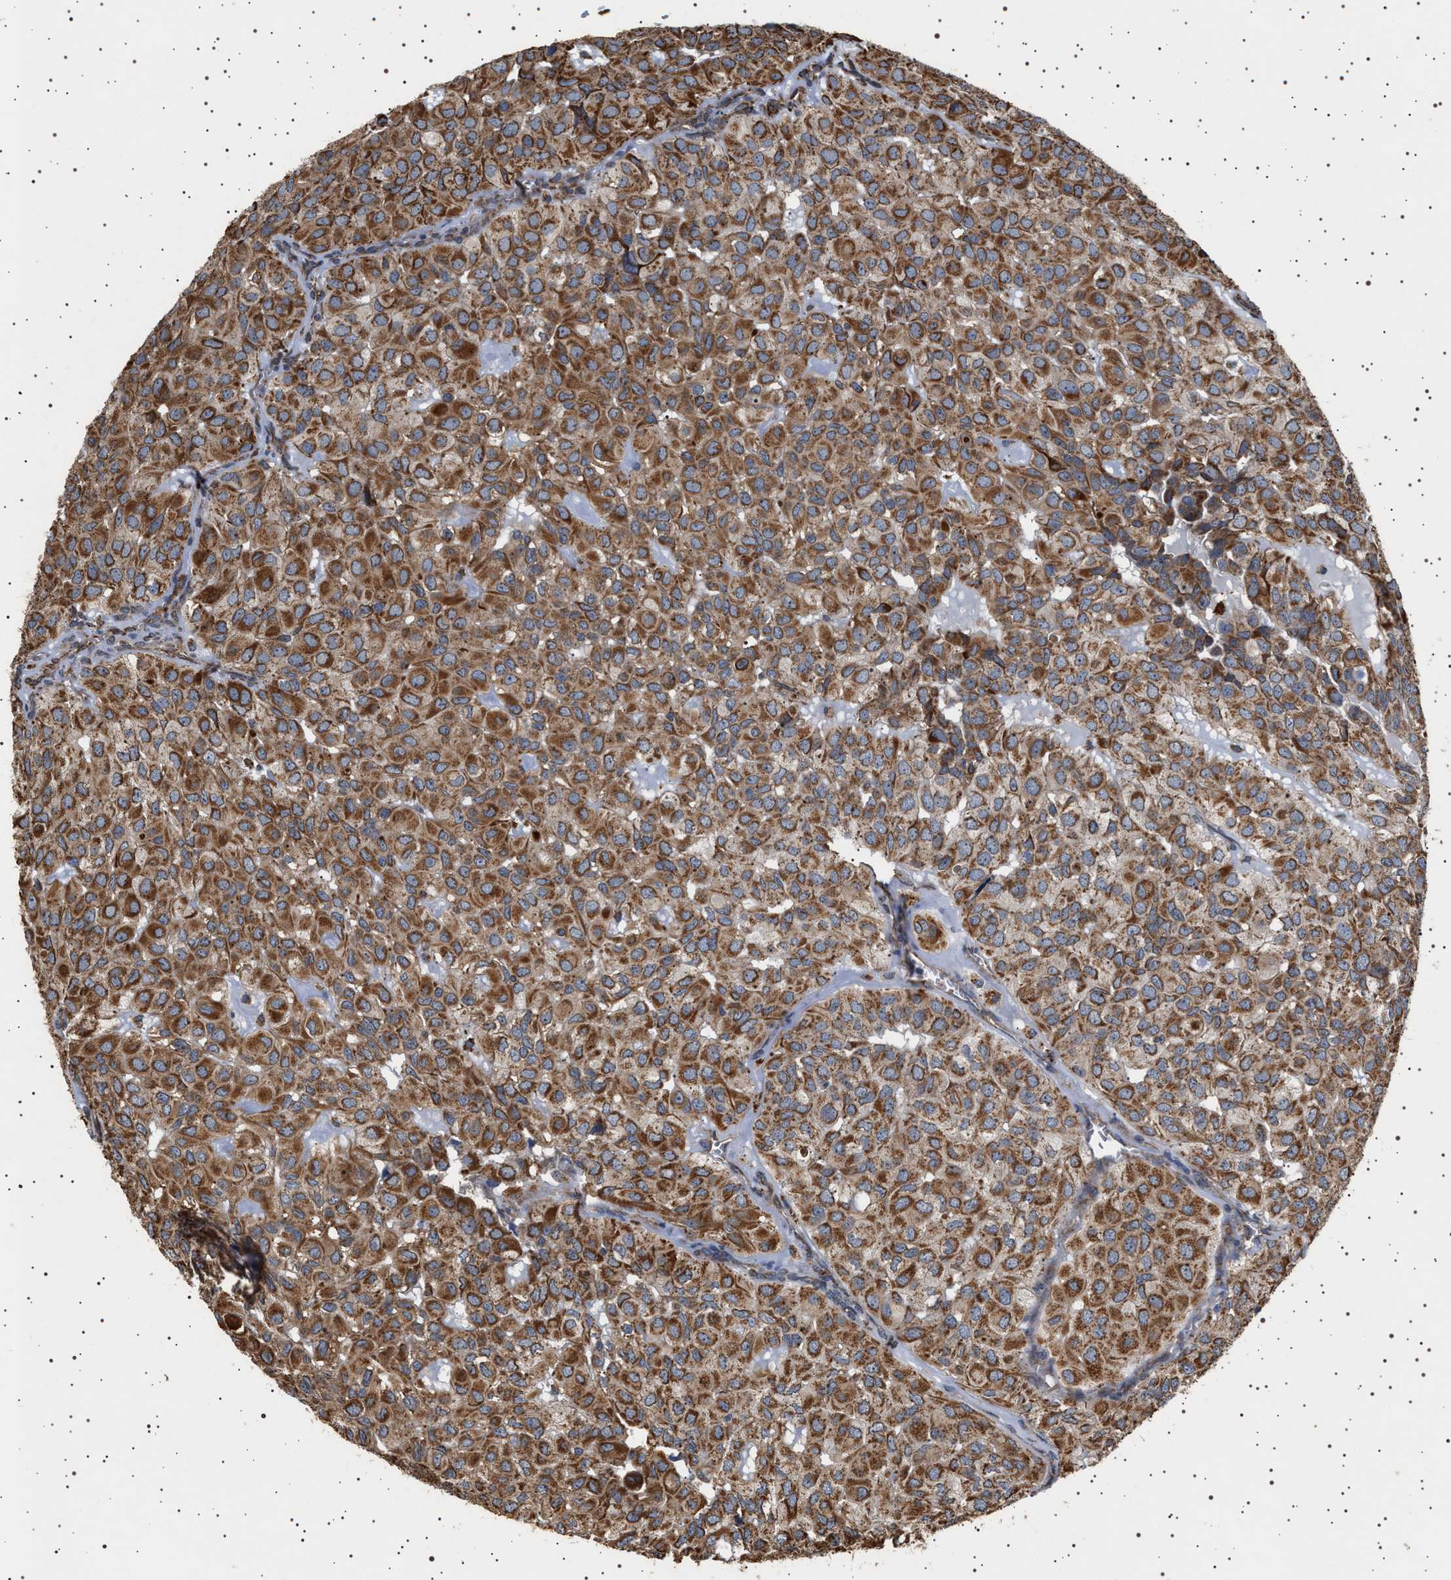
{"staining": {"intensity": "moderate", "quantity": ">75%", "location": "cytoplasmic/membranous"}, "tissue": "head and neck cancer", "cell_type": "Tumor cells", "image_type": "cancer", "snomed": [{"axis": "morphology", "description": "Adenocarcinoma, NOS"}, {"axis": "topography", "description": "Salivary gland, NOS"}, {"axis": "topography", "description": "Head-Neck"}], "caption": "Head and neck cancer stained with a brown dye demonstrates moderate cytoplasmic/membranous positive positivity in approximately >75% of tumor cells.", "gene": "TRUB2", "patient": {"sex": "female", "age": 76}}